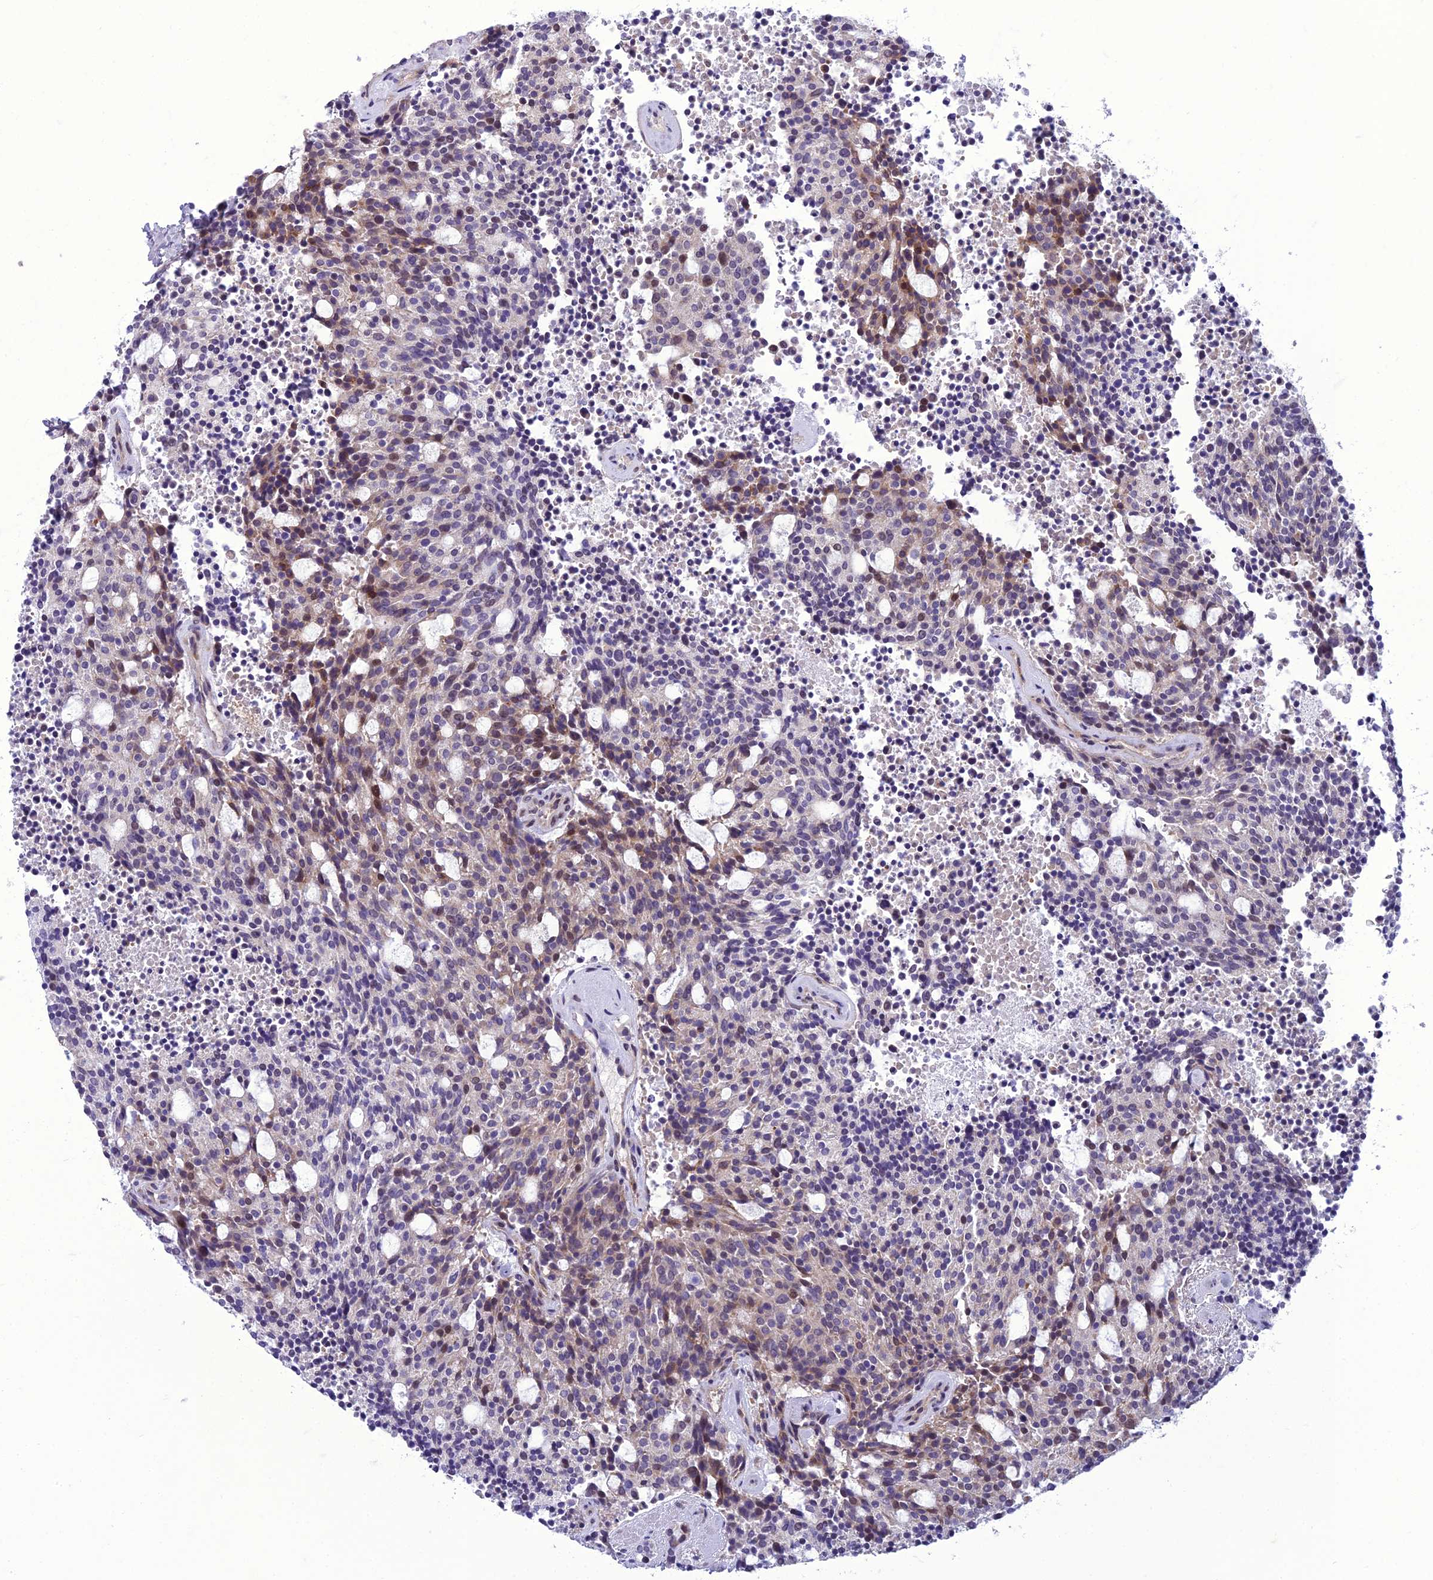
{"staining": {"intensity": "moderate", "quantity": "<25%", "location": "cytoplasmic/membranous"}, "tissue": "carcinoid", "cell_type": "Tumor cells", "image_type": "cancer", "snomed": [{"axis": "morphology", "description": "Carcinoid, malignant, NOS"}, {"axis": "topography", "description": "Pancreas"}], "caption": "Carcinoid was stained to show a protein in brown. There is low levels of moderate cytoplasmic/membranous staining in approximately <25% of tumor cells.", "gene": "GAB4", "patient": {"sex": "female", "age": 54}}